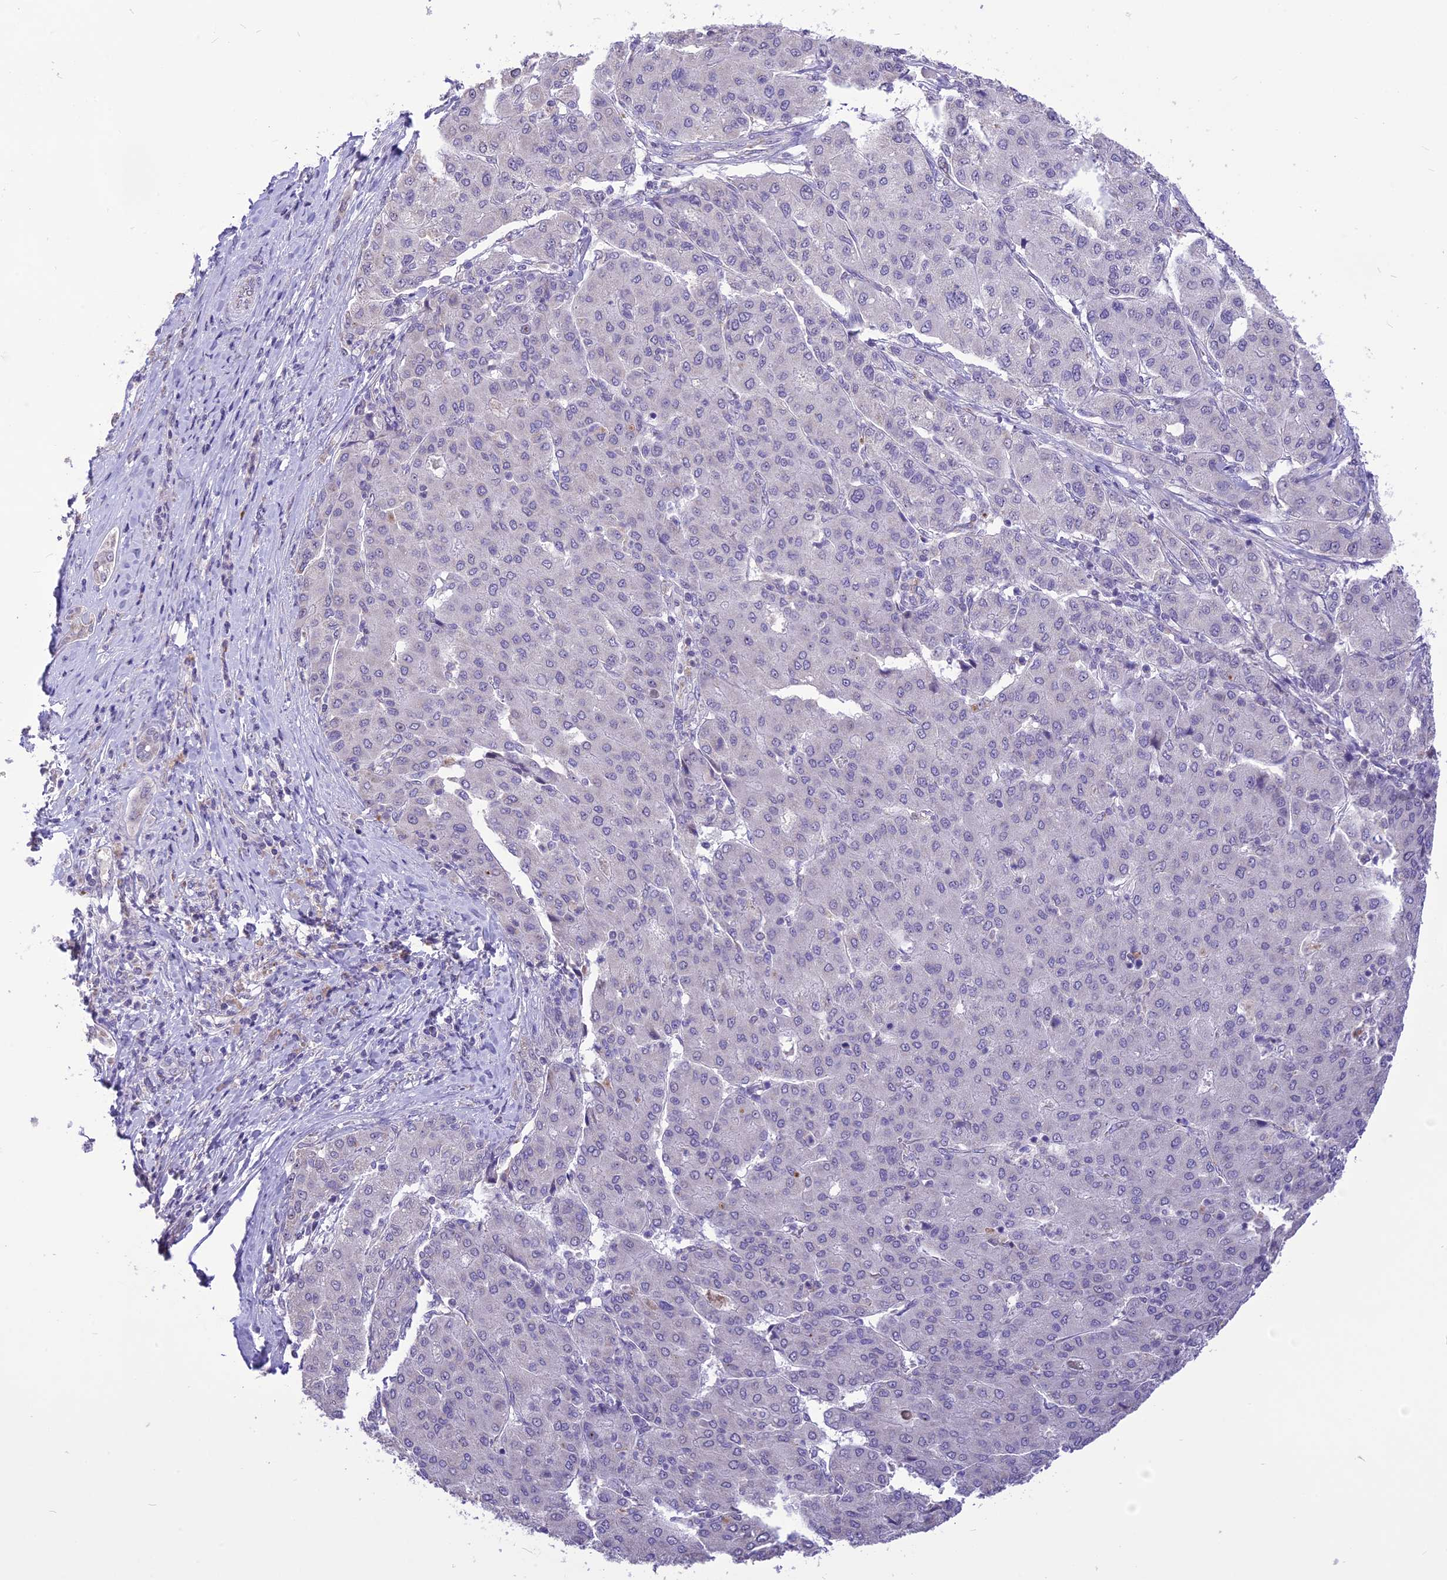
{"staining": {"intensity": "negative", "quantity": "none", "location": "none"}, "tissue": "liver cancer", "cell_type": "Tumor cells", "image_type": "cancer", "snomed": [{"axis": "morphology", "description": "Carcinoma, Hepatocellular, NOS"}, {"axis": "topography", "description": "Liver"}], "caption": "The immunohistochemistry micrograph has no significant staining in tumor cells of liver cancer (hepatocellular carcinoma) tissue. (Brightfield microscopy of DAB immunohistochemistry (IHC) at high magnification).", "gene": "CMSS1", "patient": {"sex": "male", "age": 65}}